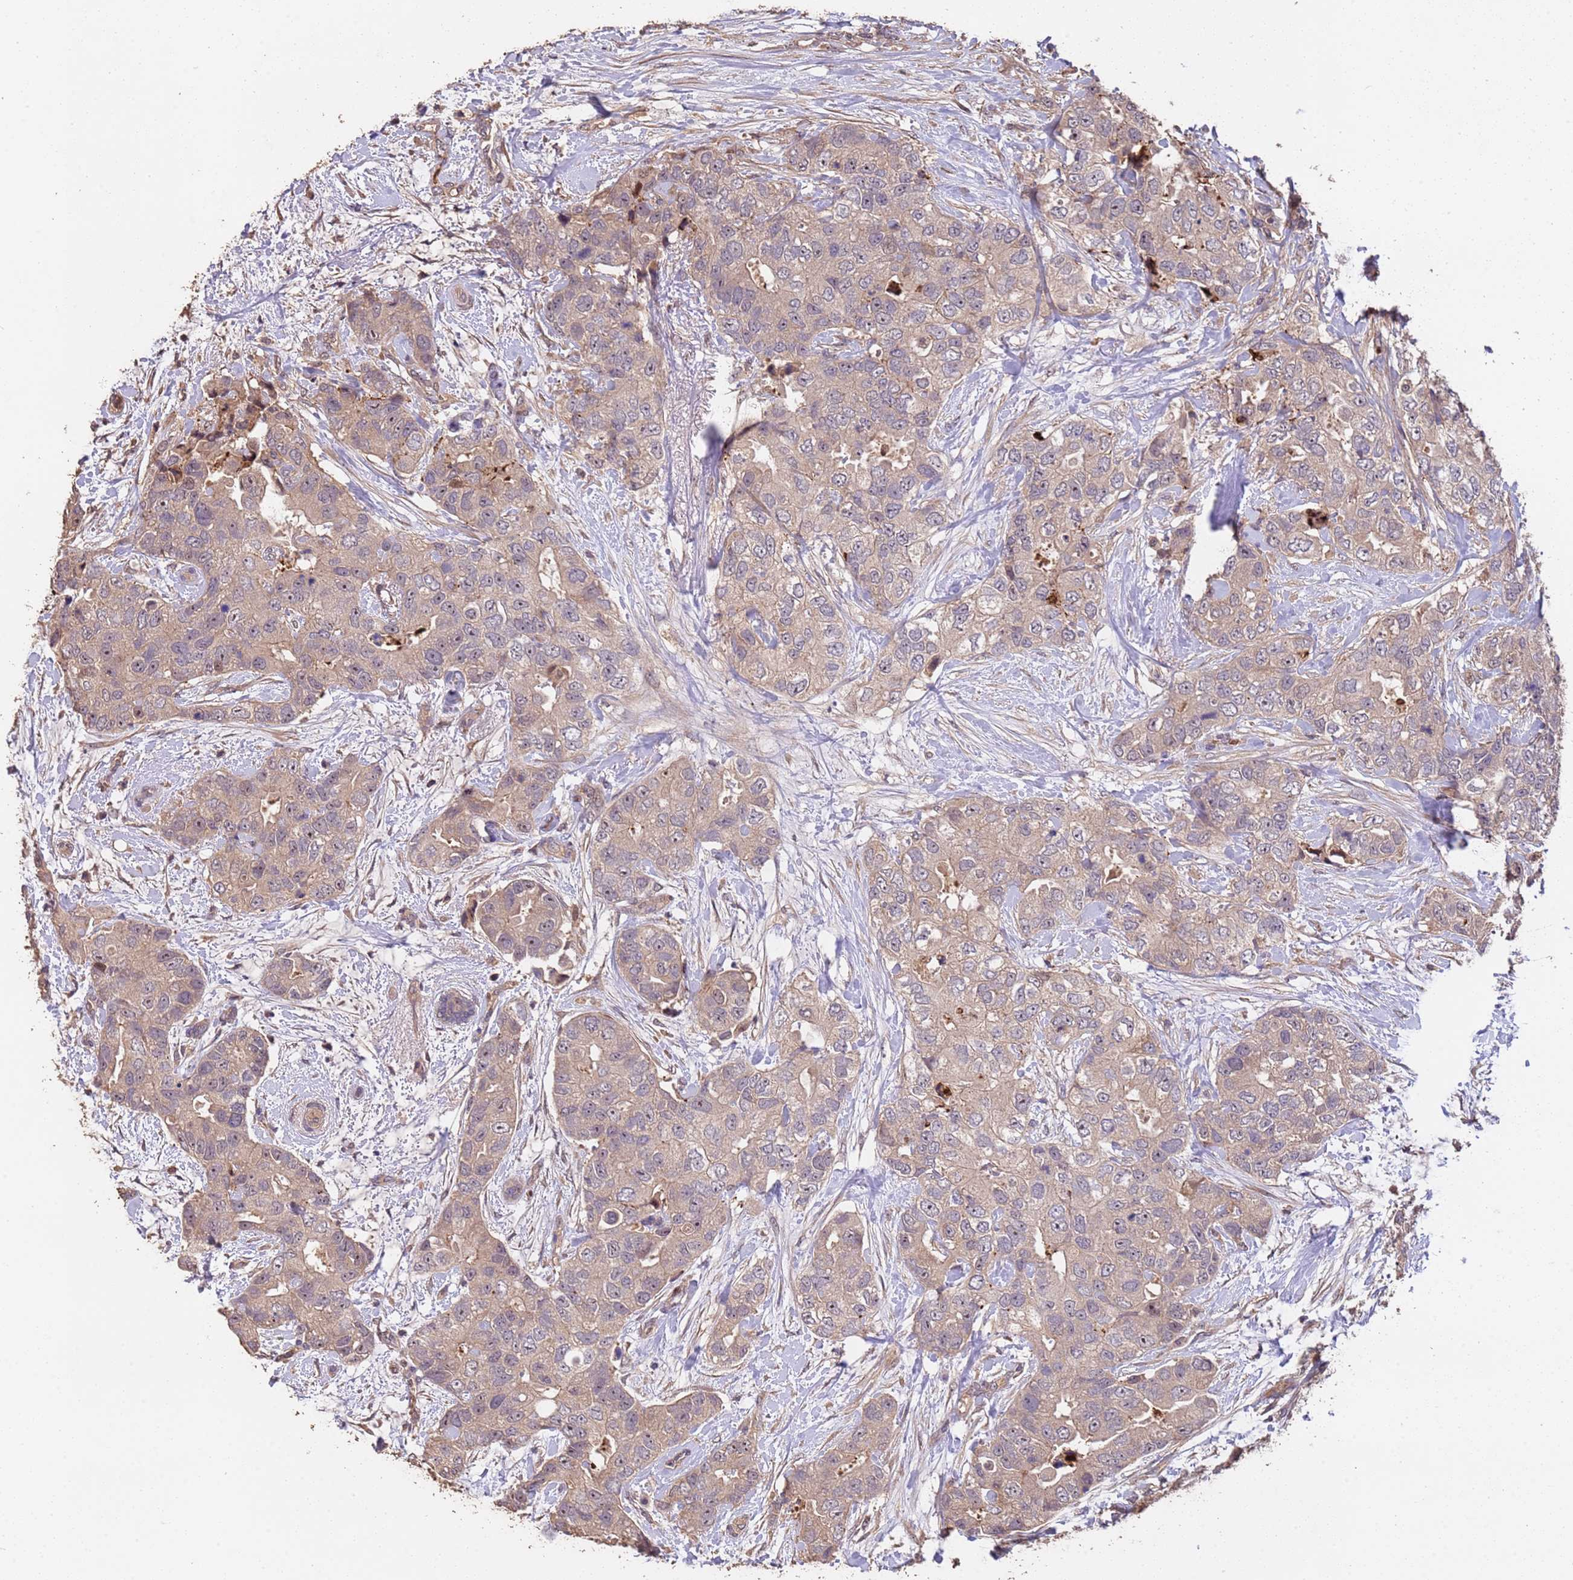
{"staining": {"intensity": "weak", "quantity": "25%-75%", "location": "cytoplasmic/membranous"}, "tissue": "breast cancer", "cell_type": "Tumor cells", "image_type": "cancer", "snomed": [{"axis": "morphology", "description": "Duct carcinoma"}, {"axis": "topography", "description": "Breast"}], "caption": "The histopathology image shows a brown stain indicating the presence of a protein in the cytoplasmic/membranous of tumor cells in intraductal carcinoma (breast). The staining was performed using DAB (3,3'-diaminobenzidine), with brown indicating positive protein expression. Nuclei are stained blue with hematoxylin.", "gene": "CCDC184", "patient": {"sex": "female", "age": 62}}